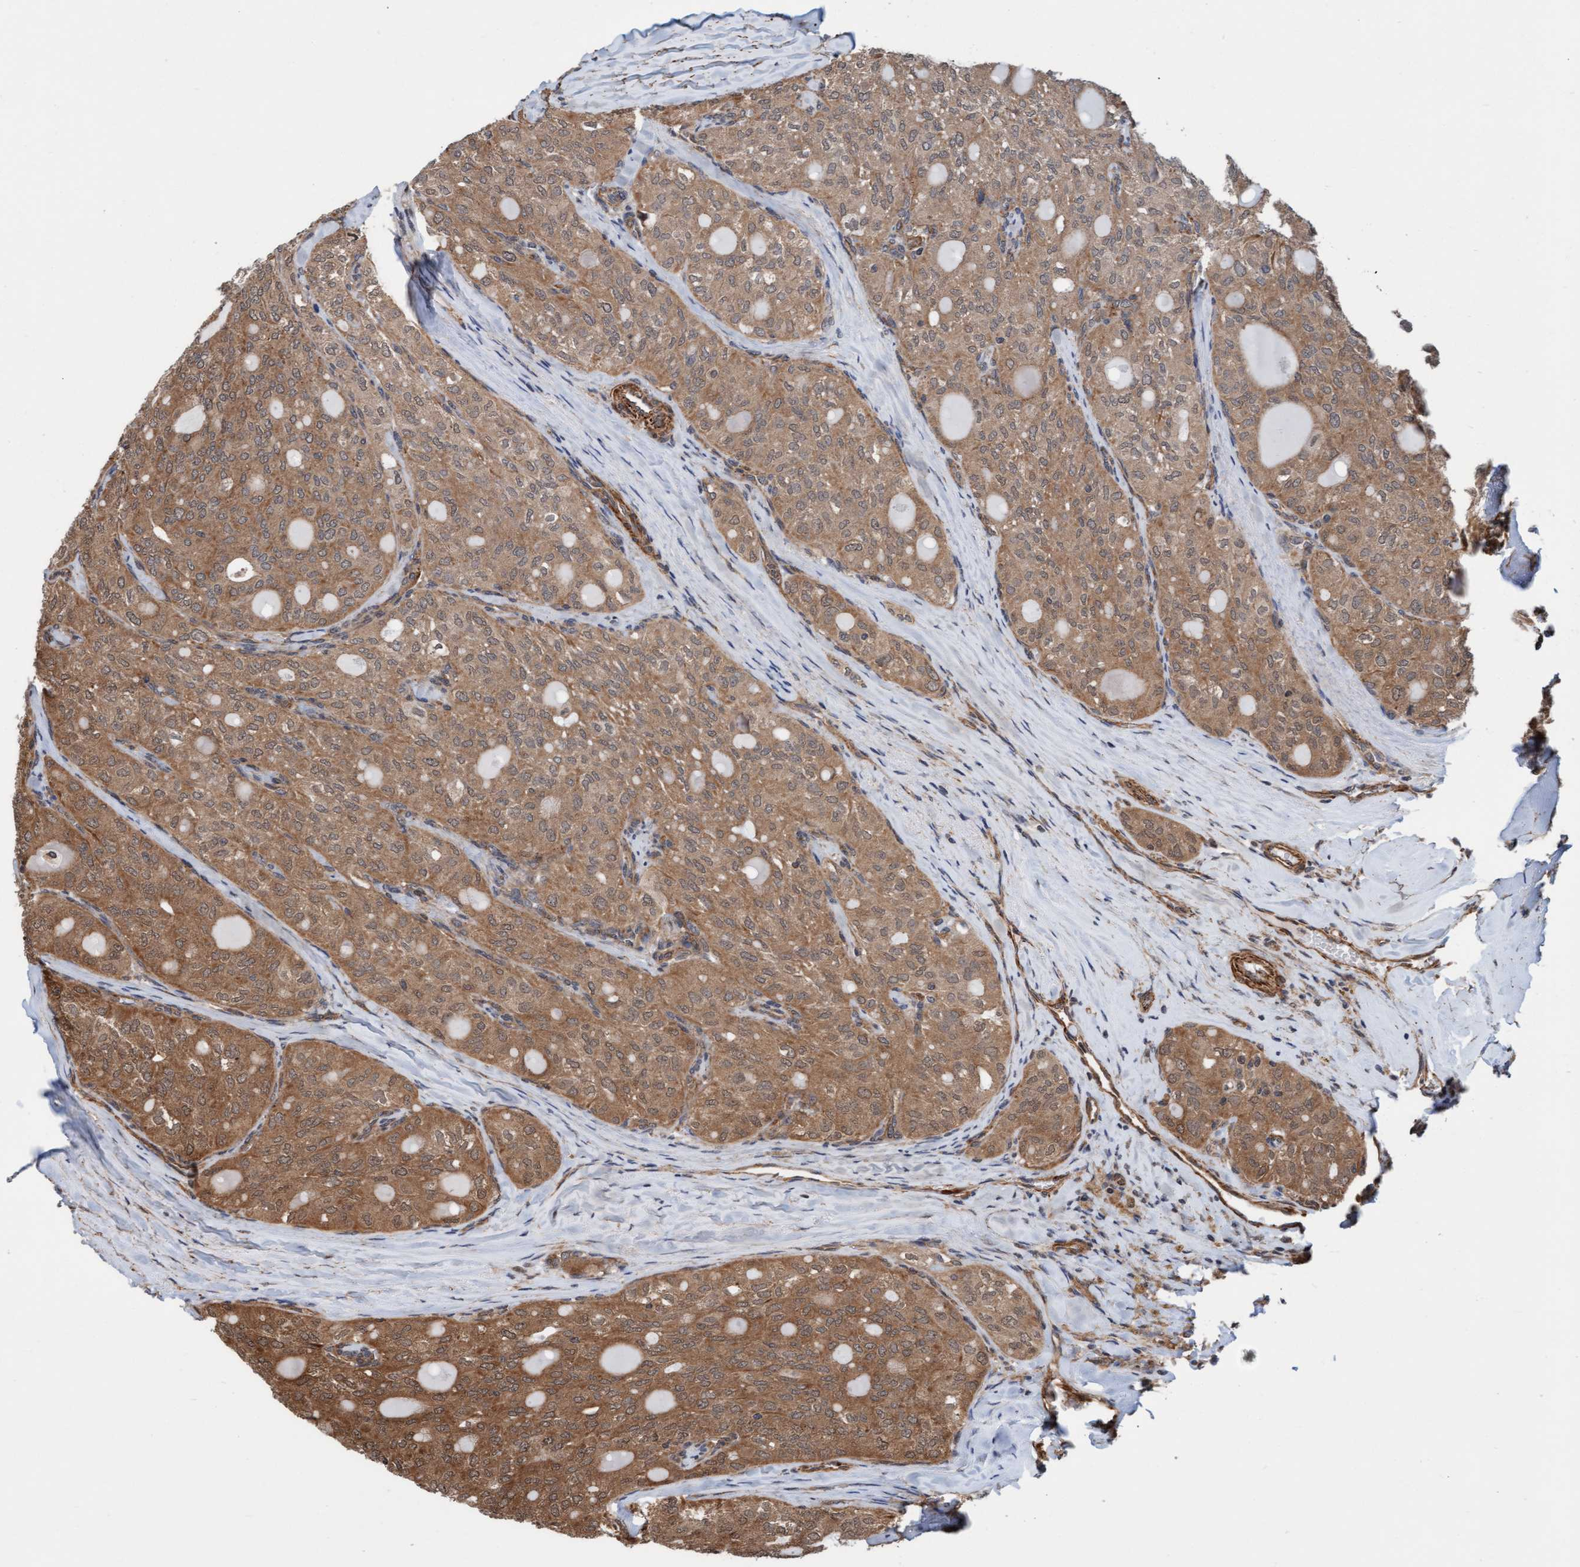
{"staining": {"intensity": "moderate", "quantity": ">75%", "location": "cytoplasmic/membranous"}, "tissue": "thyroid cancer", "cell_type": "Tumor cells", "image_type": "cancer", "snomed": [{"axis": "morphology", "description": "Follicular adenoma carcinoma, NOS"}, {"axis": "topography", "description": "Thyroid gland"}], "caption": "This photomicrograph reveals immunohistochemistry staining of thyroid cancer (follicular adenoma carcinoma), with medium moderate cytoplasmic/membranous positivity in about >75% of tumor cells.", "gene": "STXBP4", "patient": {"sex": "male", "age": 75}}